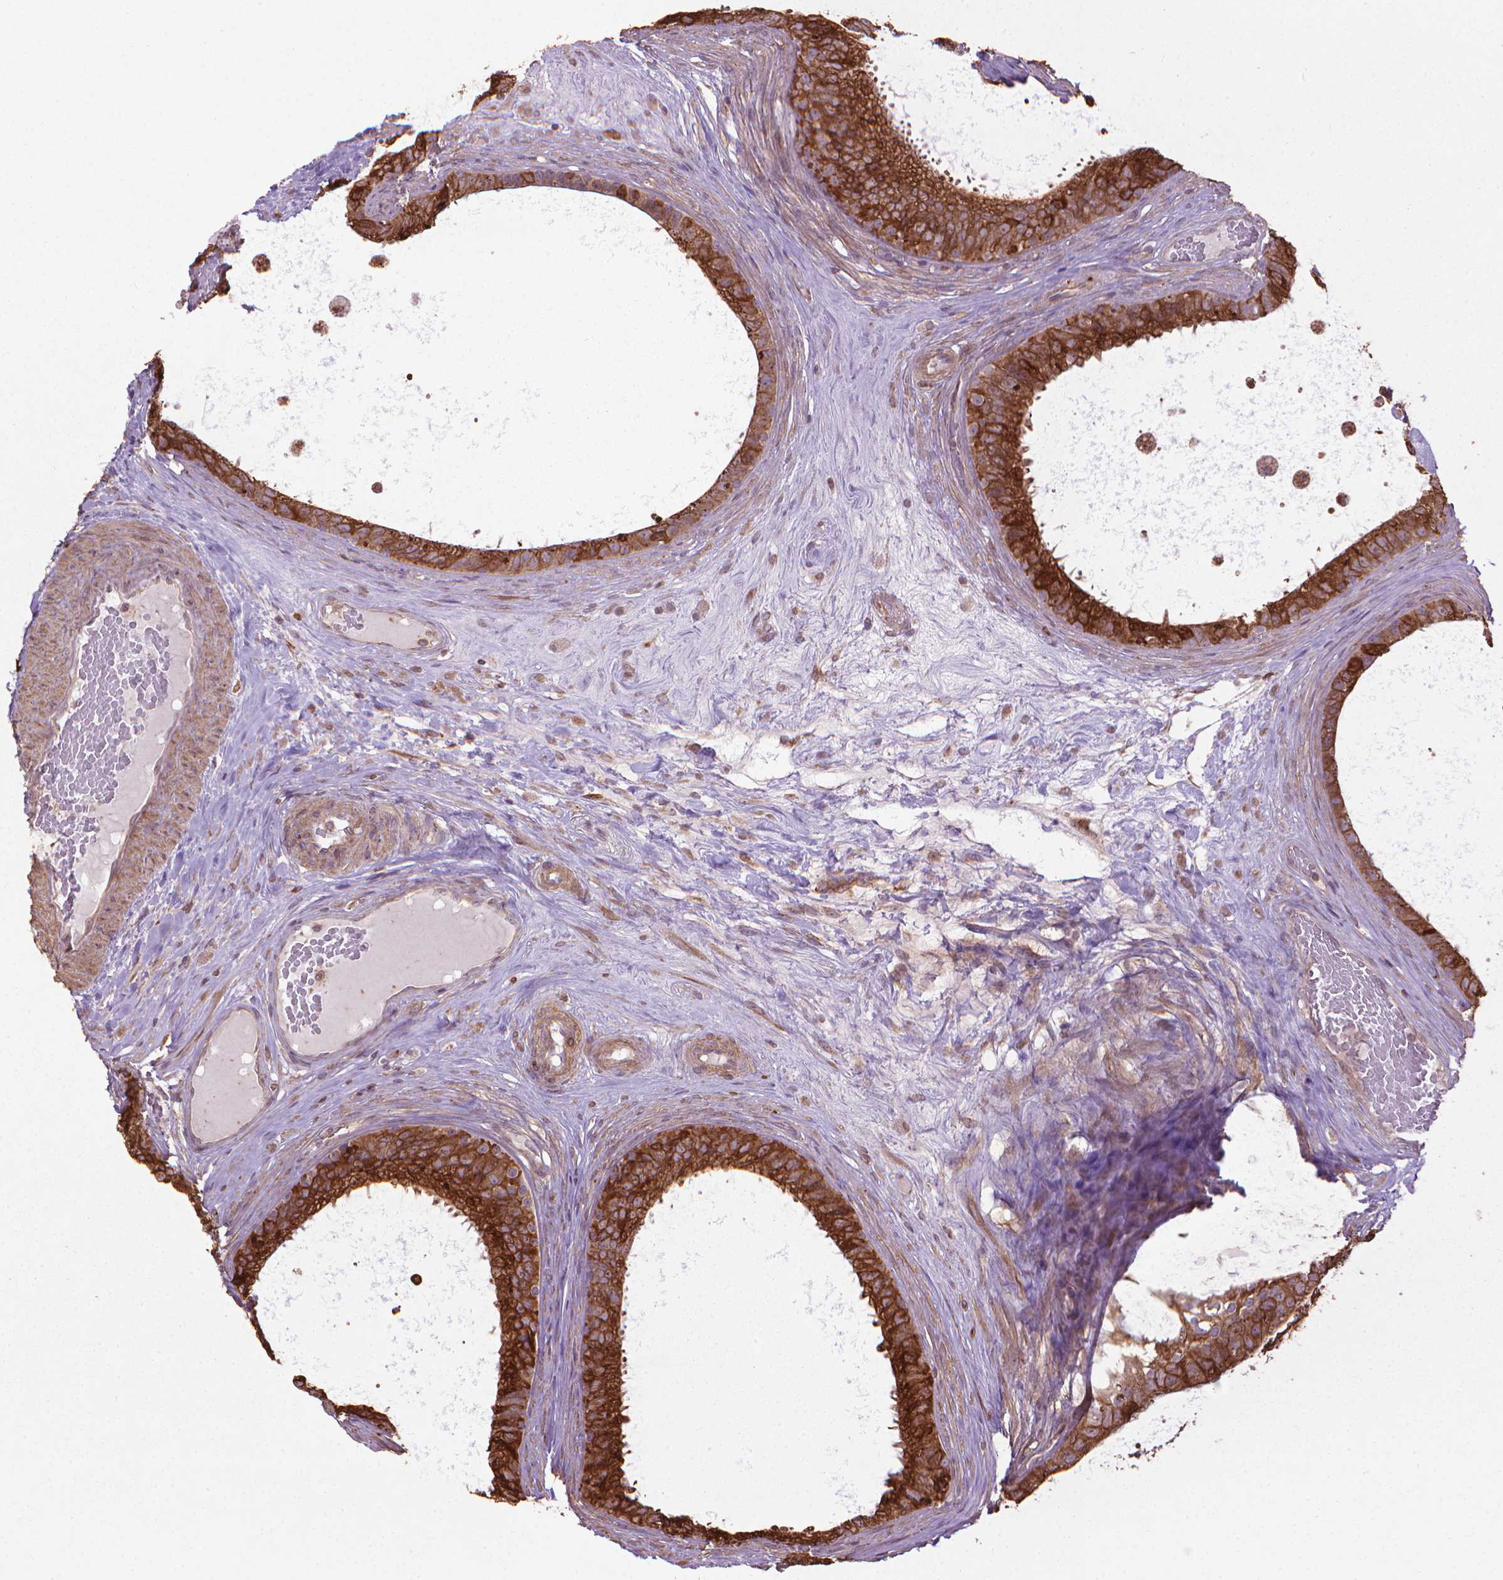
{"staining": {"intensity": "strong", "quantity": ">75%", "location": "cytoplasmic/membranous"}, "tissue": "epididymis", "cell_type": "Glandular cells", "image_type": "normal", "snomed": [{"axis": "morphology", "description": "Normal tissue, NOS"}, {"axis": "topography", "description": "Epididymis"}], "caption": "Brown immunohistochemical staining in benign human epididymis displays strong cytoplasmic/membranous positivity in approximately >75% of glandular cells.", "gene": "GAS1", "patient": {"sex": "male", "age": 59}}